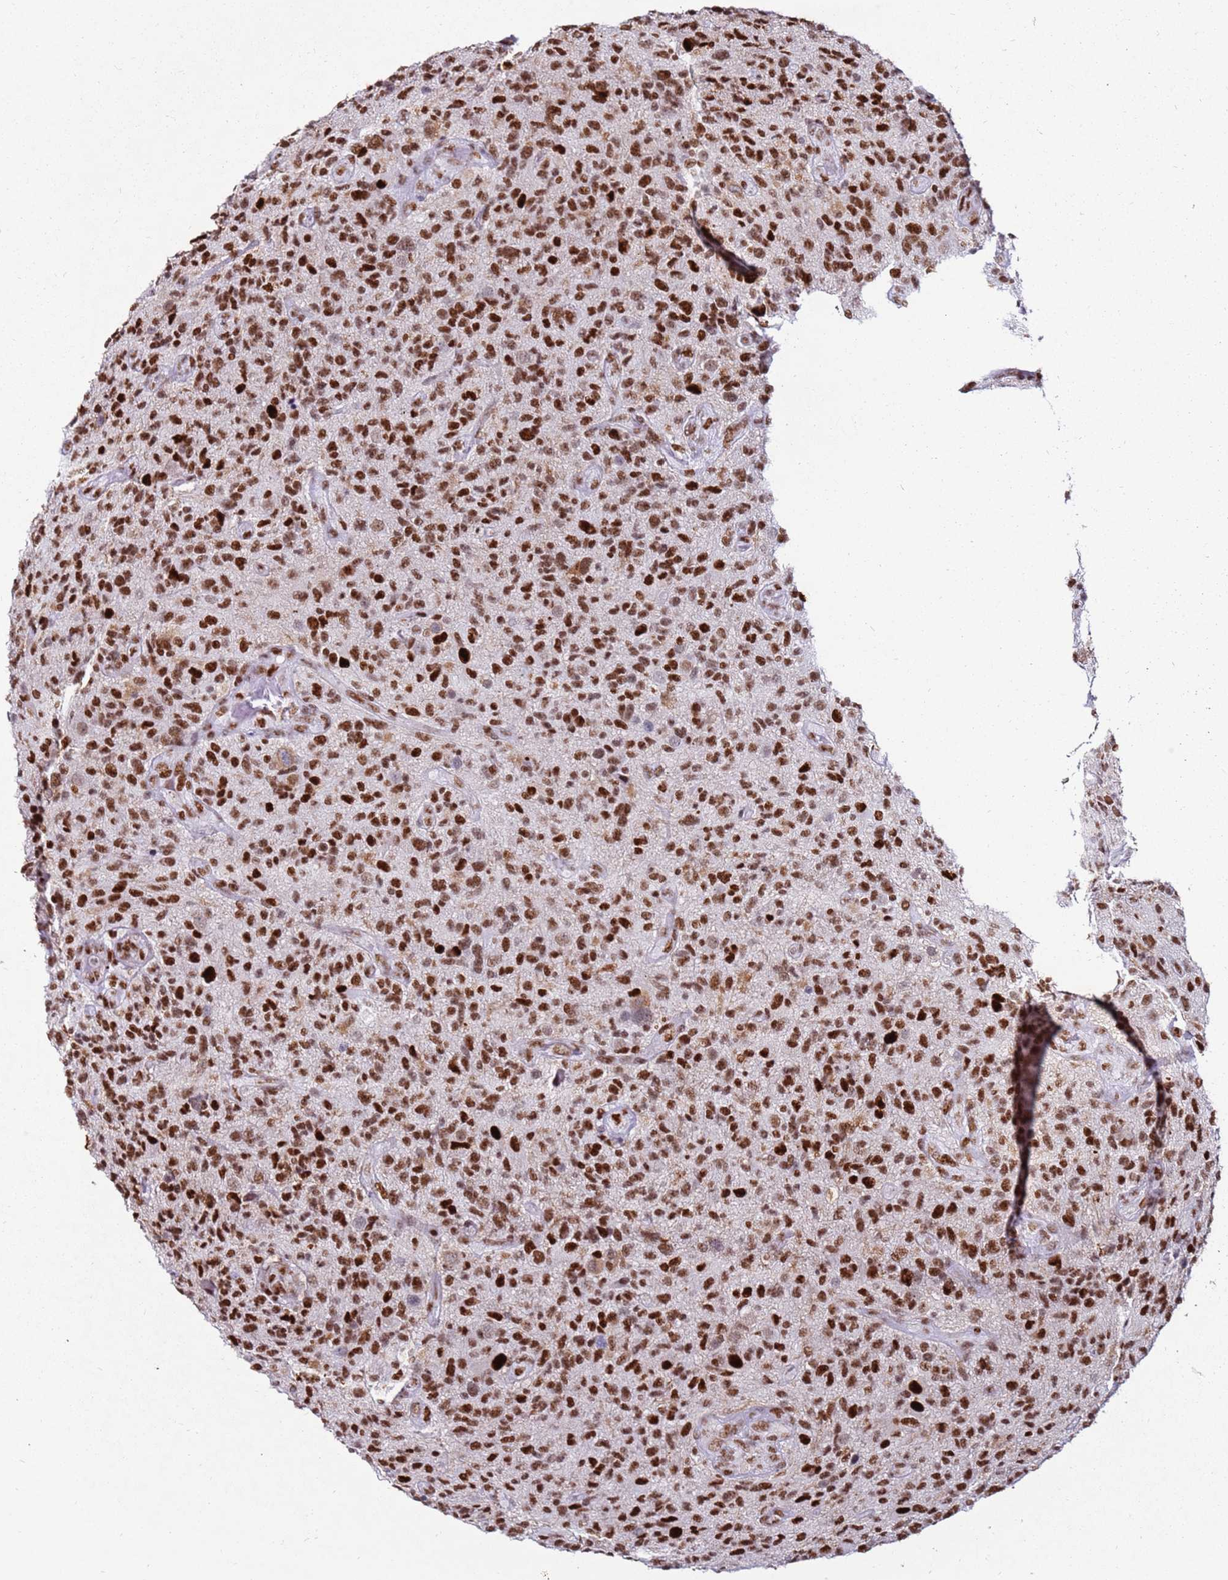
{"staining": {"intensity": "strong", "quantity": ">75%", "location": "nuclear"}, "tissue": "glioma", "cell_type": "Tumor cells", "image_type": "cancer", "snomed": [{"axis": "morphology", "description": "Glioma, malignant, High grade"}, {"axis": "topography", "description": "Brain"}], "caption": "High-grade glioma (malignant) tissue shows strong nuclear staining in about >75% of tumor cells", "gene": "KPNA4", "patient": {"sex": "male", "age": 47}}